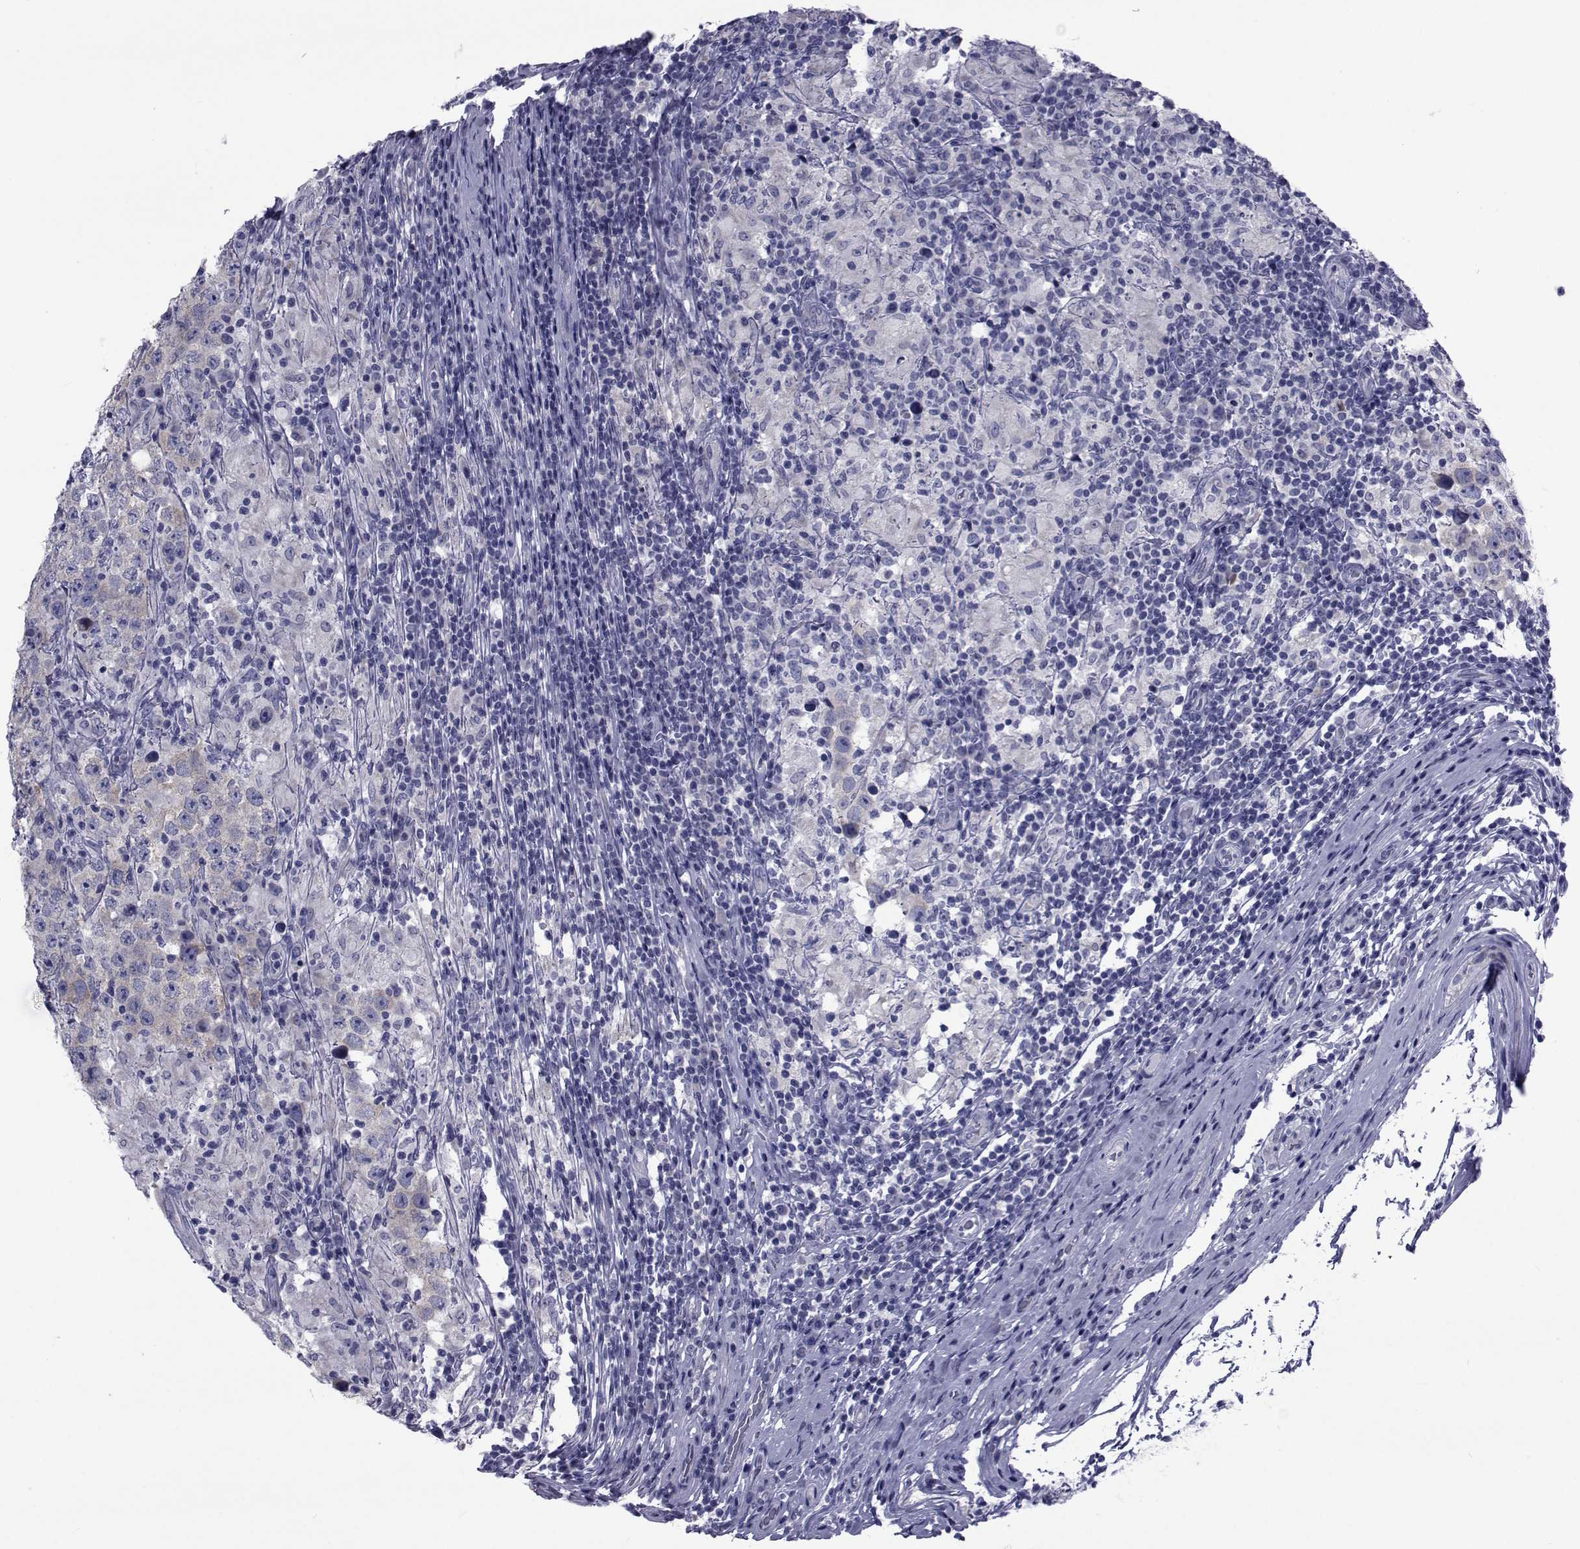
{"staining": {"intensity": "negative", "quantity": "none", "location": "none"}, "tissue": "testis cancer", "cell_type": "Tumor cells", "image_type": "cancer", "snomed": [{"axis": "morphology", "description": "Seminoma, NOS"}, {"axis": "morphology", "description": "Carcinoma, Embryonal, NOS"}, {"axis": "topography", "description": "Testis"}], "caption": "Human seminoma (testis) stained for a protein using immunohistochemistry (IHC) exhibits no expression in tumor cells.", "gene": "GKAP1", "patient": {"sex": "male", "age": 41}}